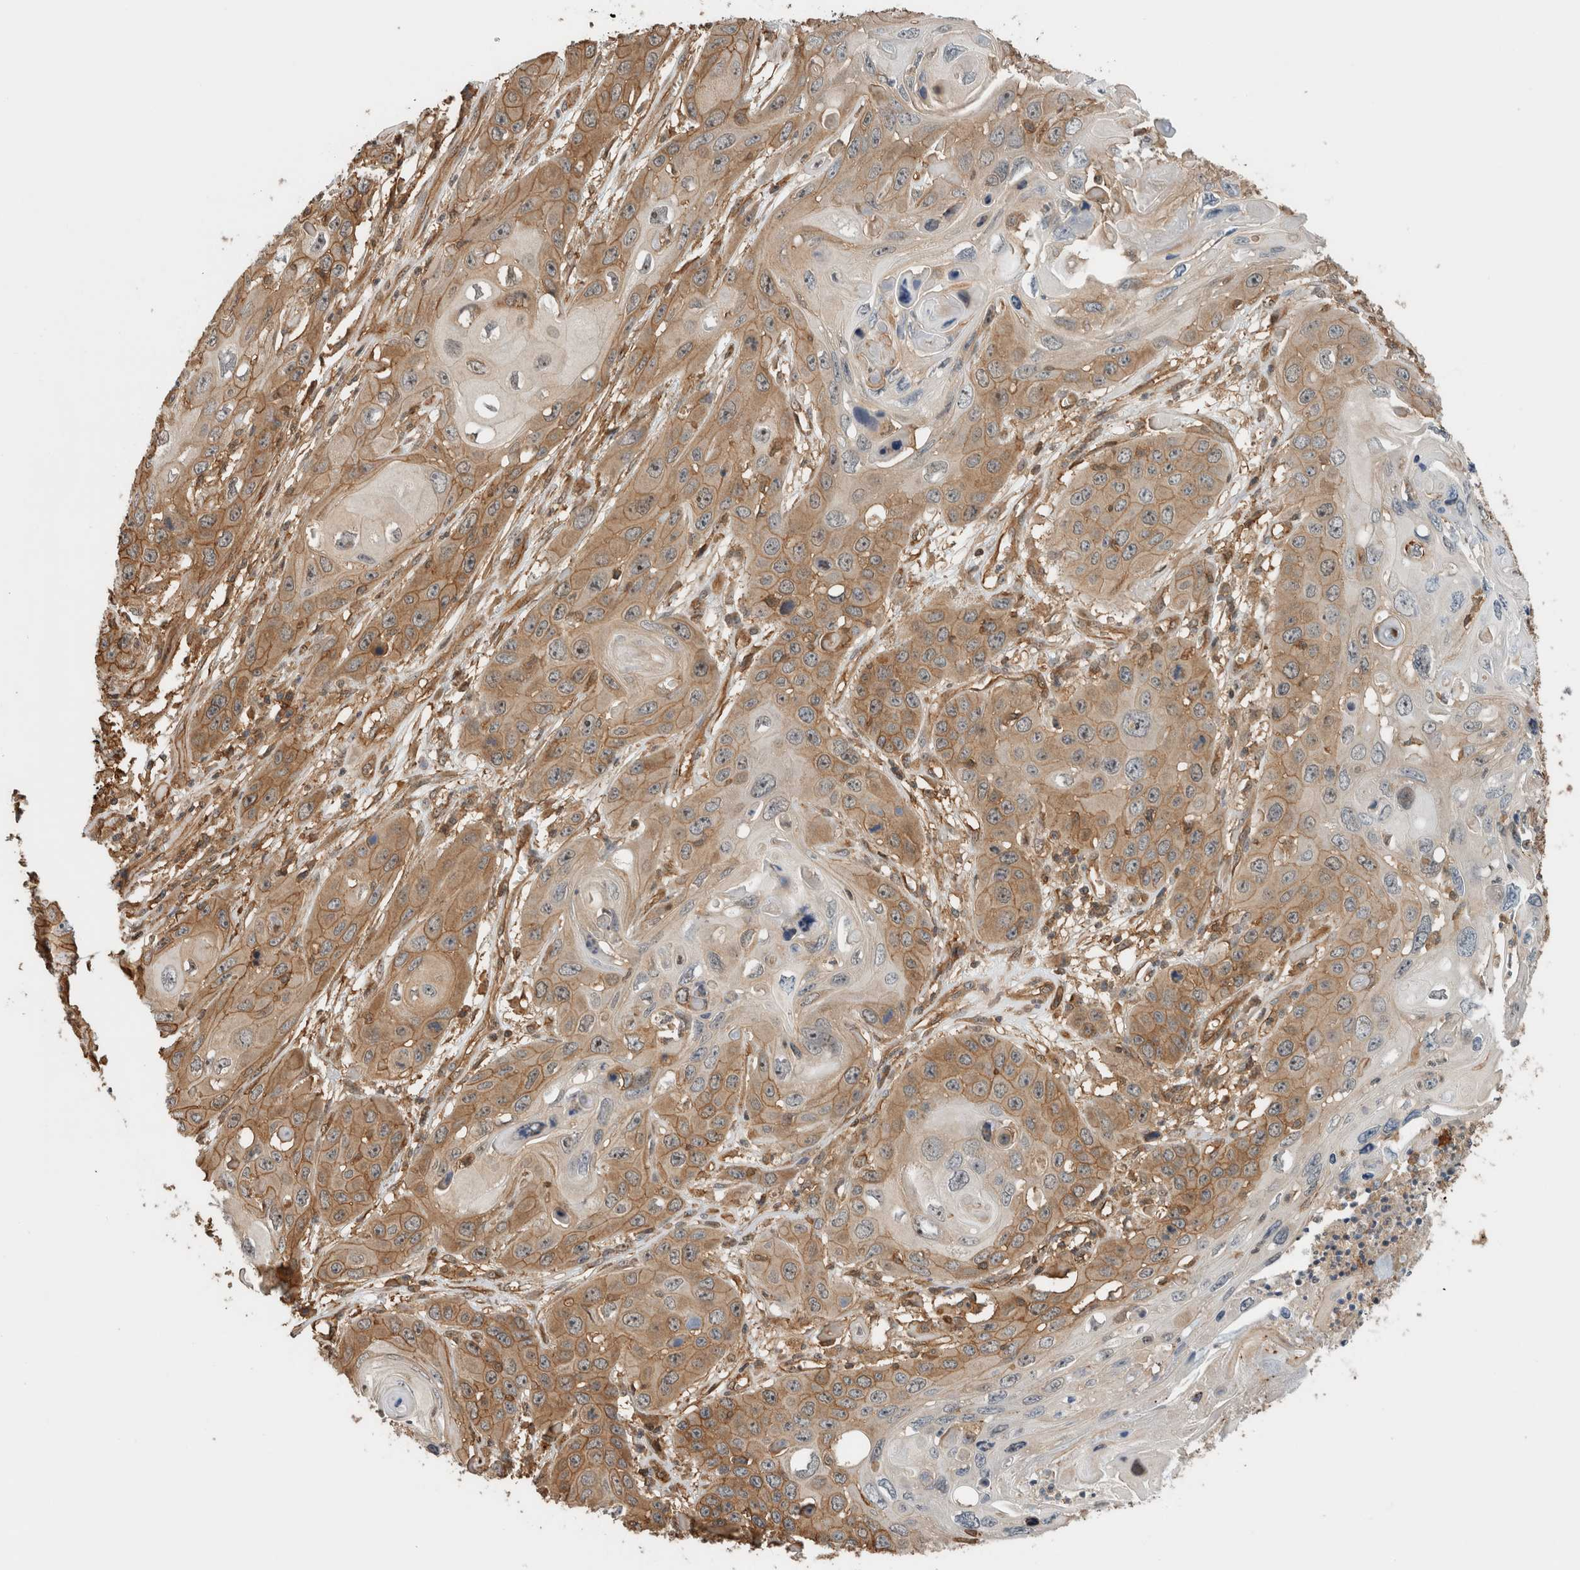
{"staining": {"intensity": "moderate", "quantity": ">75%", "location": "cytoplasmic/membranous"}, "tissue": "skin cancer", "cell_type": "Tumor cells", "image_type": "cancer", "snomed": [{"axis": "morphology", "description": "Squamous cell carcinoma, NOS"}, {"axis": "topography", "description": "Skin"}], "caption": "Protein expression by immunohistochemistry reveals moderate cytoplasmic/membranous positivity in about >75% of tumor cells in skin cancer. The staining is performed using DAB (3,3'-diaminobenzidine) brown chromogen to label protein expression. The nuclei are counter-stained blue using hematoxylin.", "gene": "PFDN4", "patient": {"sex": "male", "age": 55}}